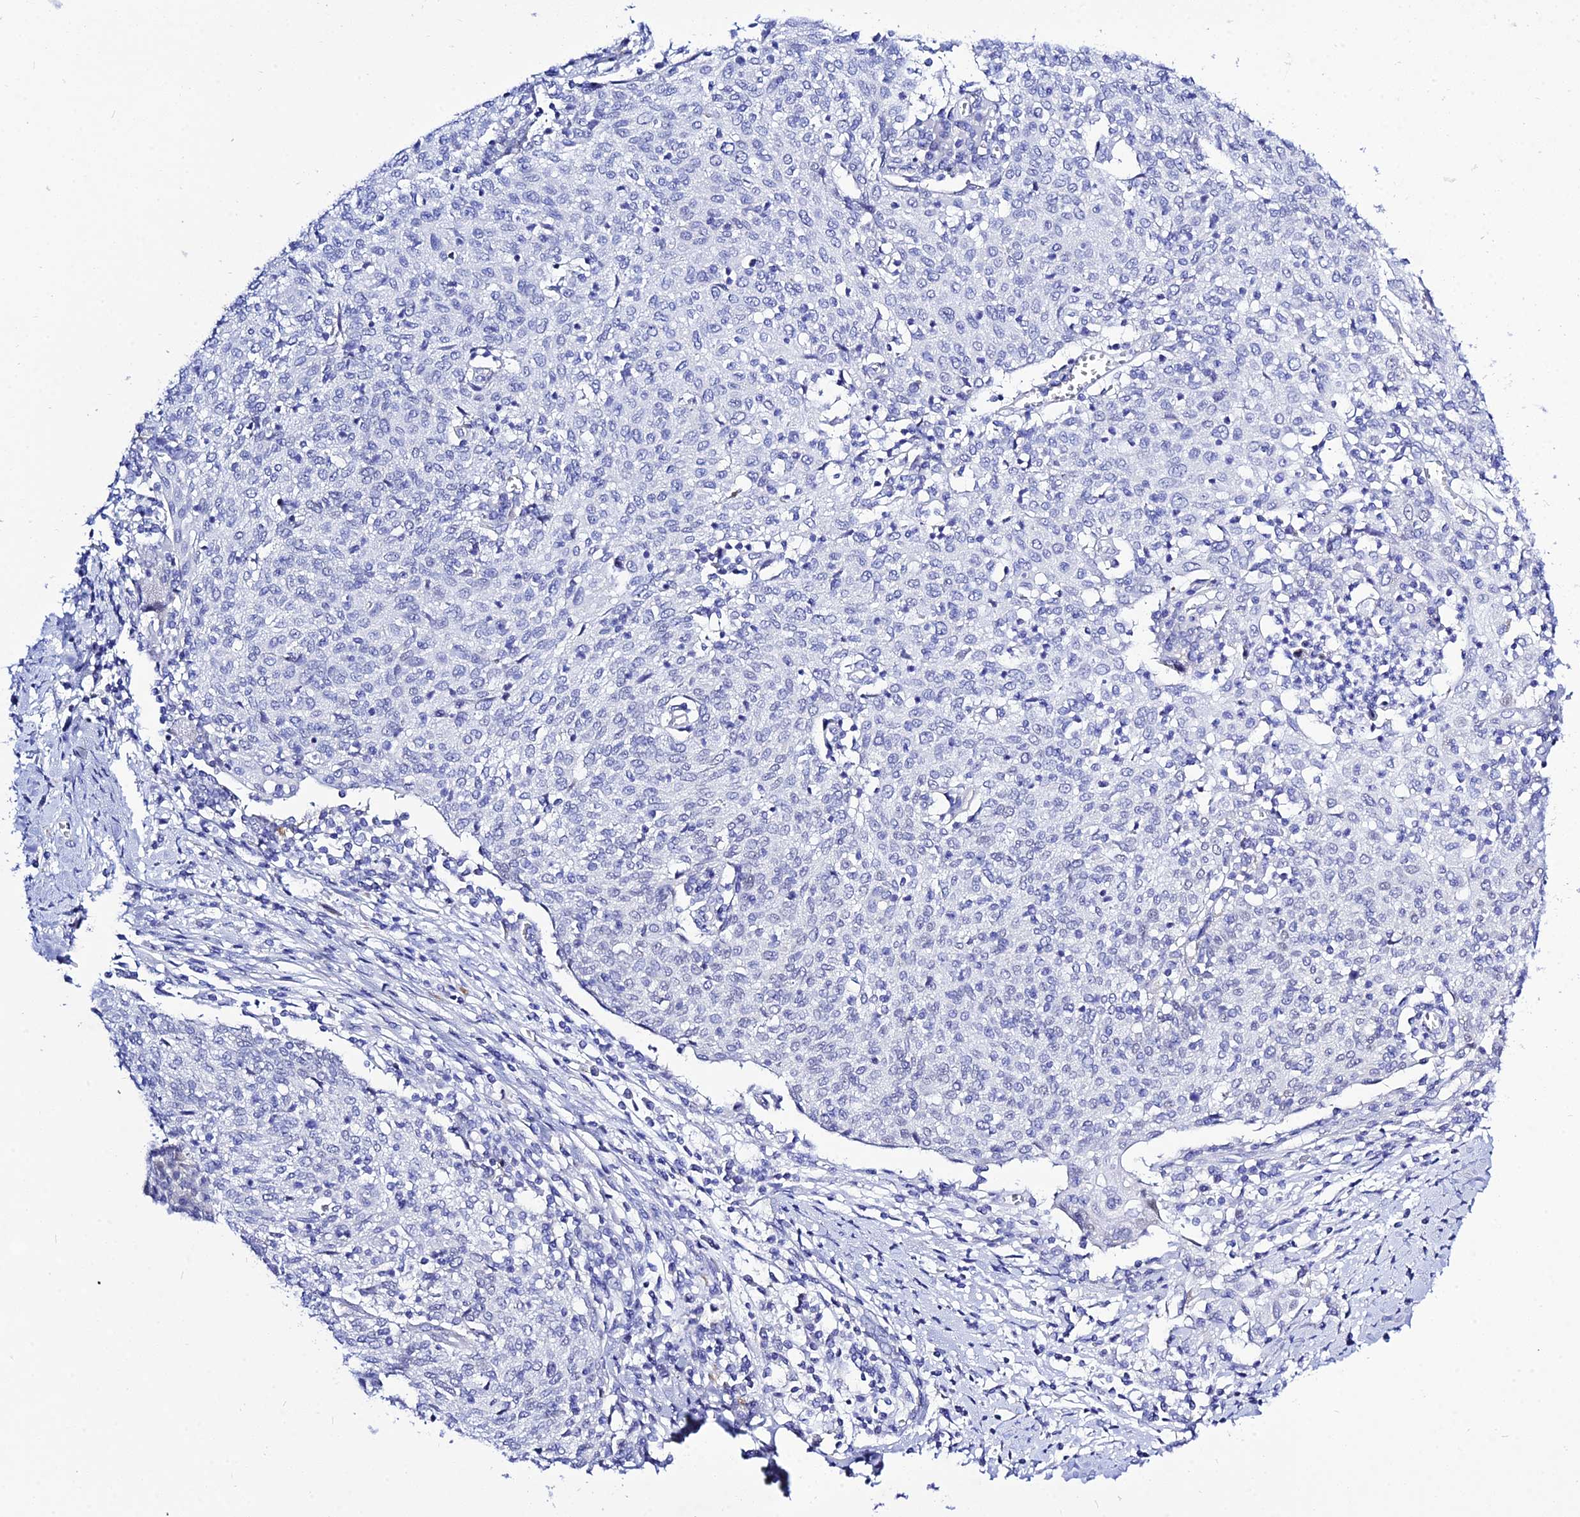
{"staining": {"intensity": "negative", "quantity": "none", "location": "none"}, "tissue": "cervical cancer", "cell_type": "Tumor cells", "image_type": "cancer", "snomed": [{"axis": "morphology", "description": "Squamous cell carcinoma, NOS"}, {"axis": "topography", "description": "Cervix"}], "caption": "Tumor cells are negative for protein expression in human squamous cell carcinoma (cervical).", "gene": "DEFB107A", "patient": {"sex": "female", "age": 52}}